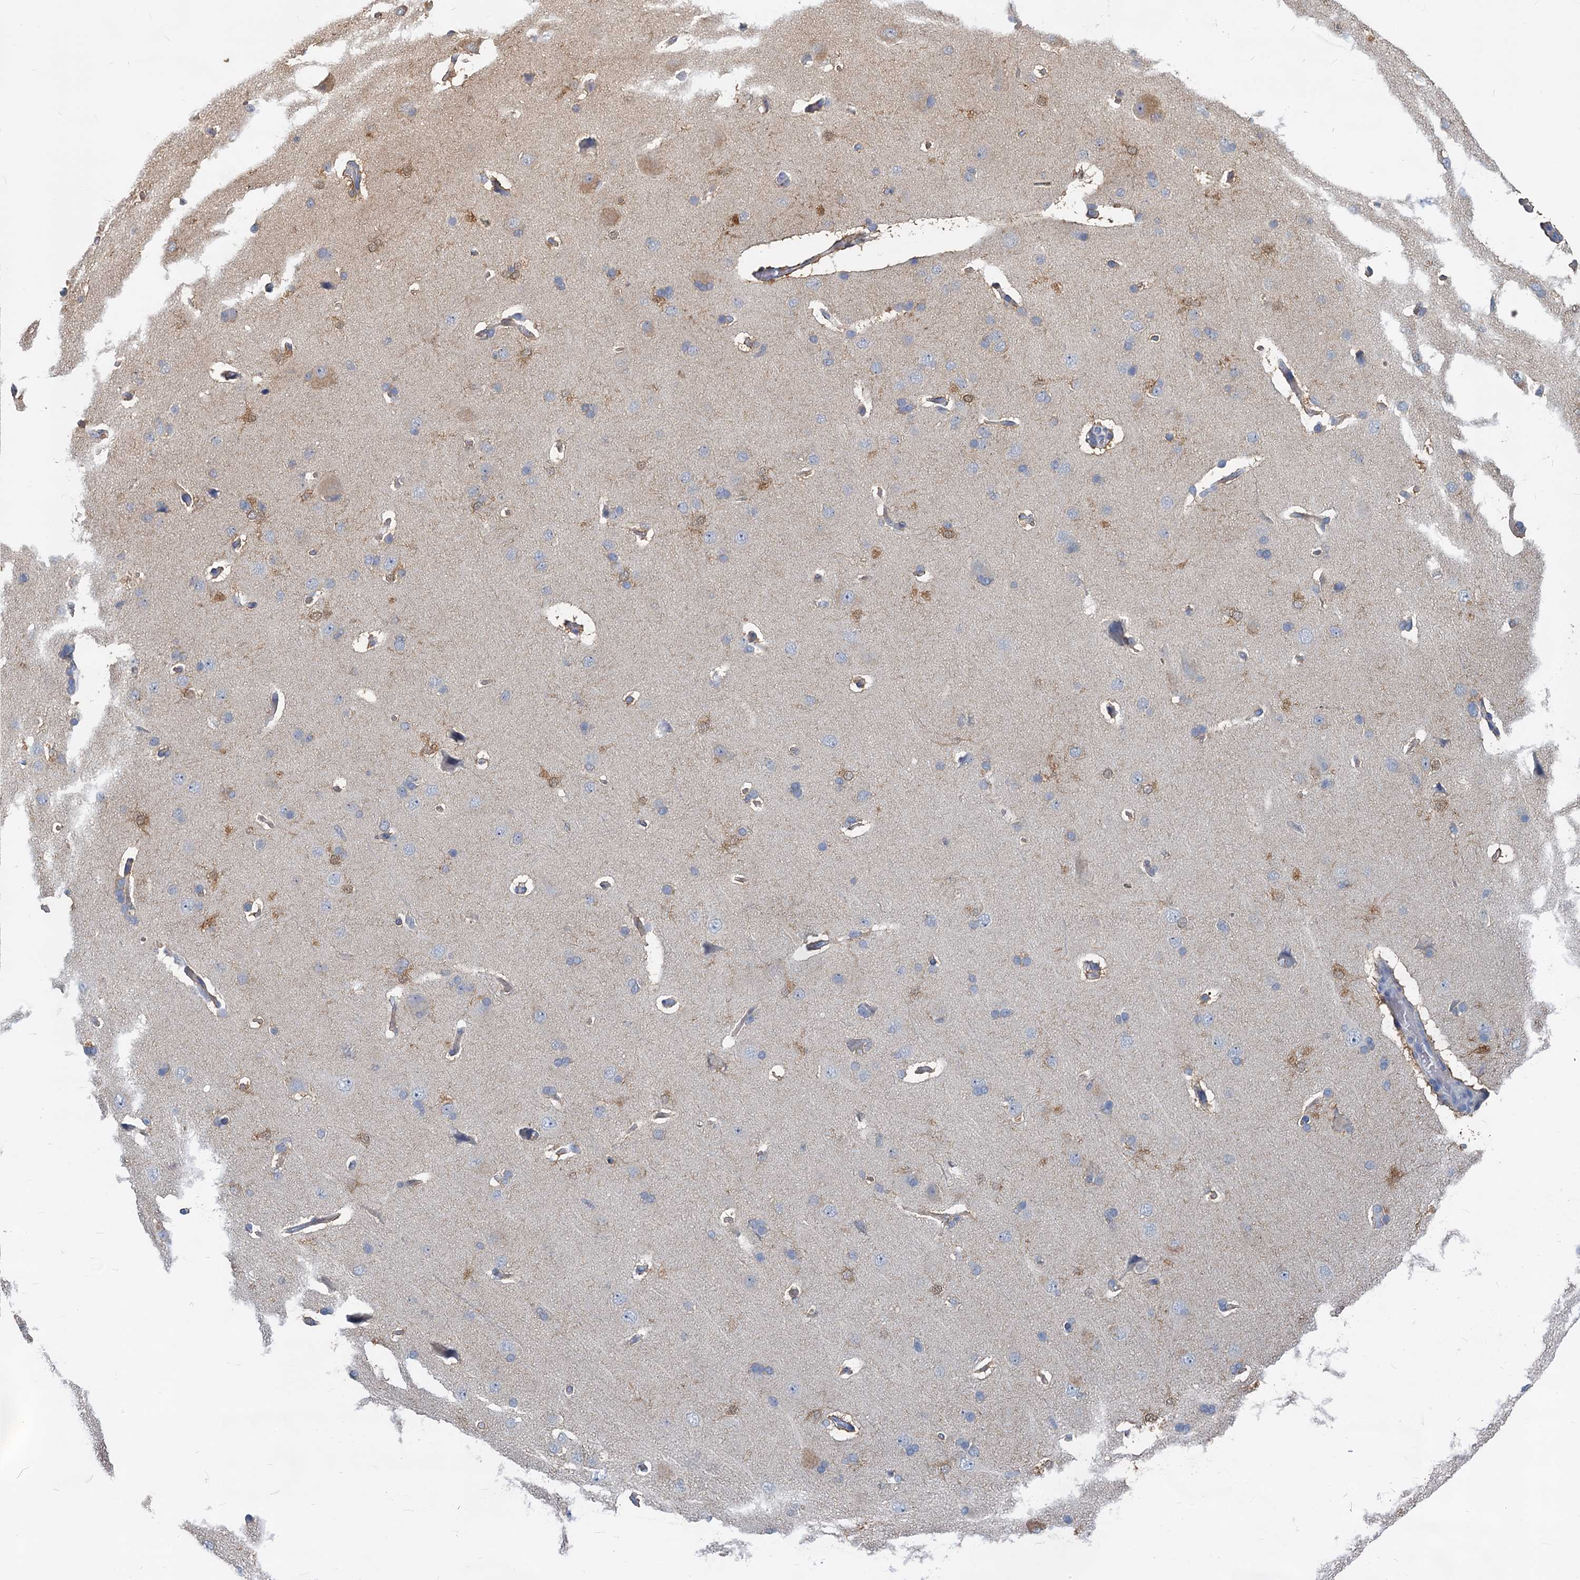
{"staining": {"intensity": "negative", "quantity": "none", "location": "none"}, "tissue": "cerebral cortex", "cell_type": "Endothelial cells", "image_type": "normal", "snomed": [{"axis": "morphology", "description": "Normal tissue, NOS"}, {"axis": "topography", "description": "Cerebral cortex"}], "caption": "This is a histopathology image of IHC staining of normal cerebral cortex, which shows no expression in endothelial cells.", "gene": "GSTM3", "patient": {"sex": "male", "age": 62}}